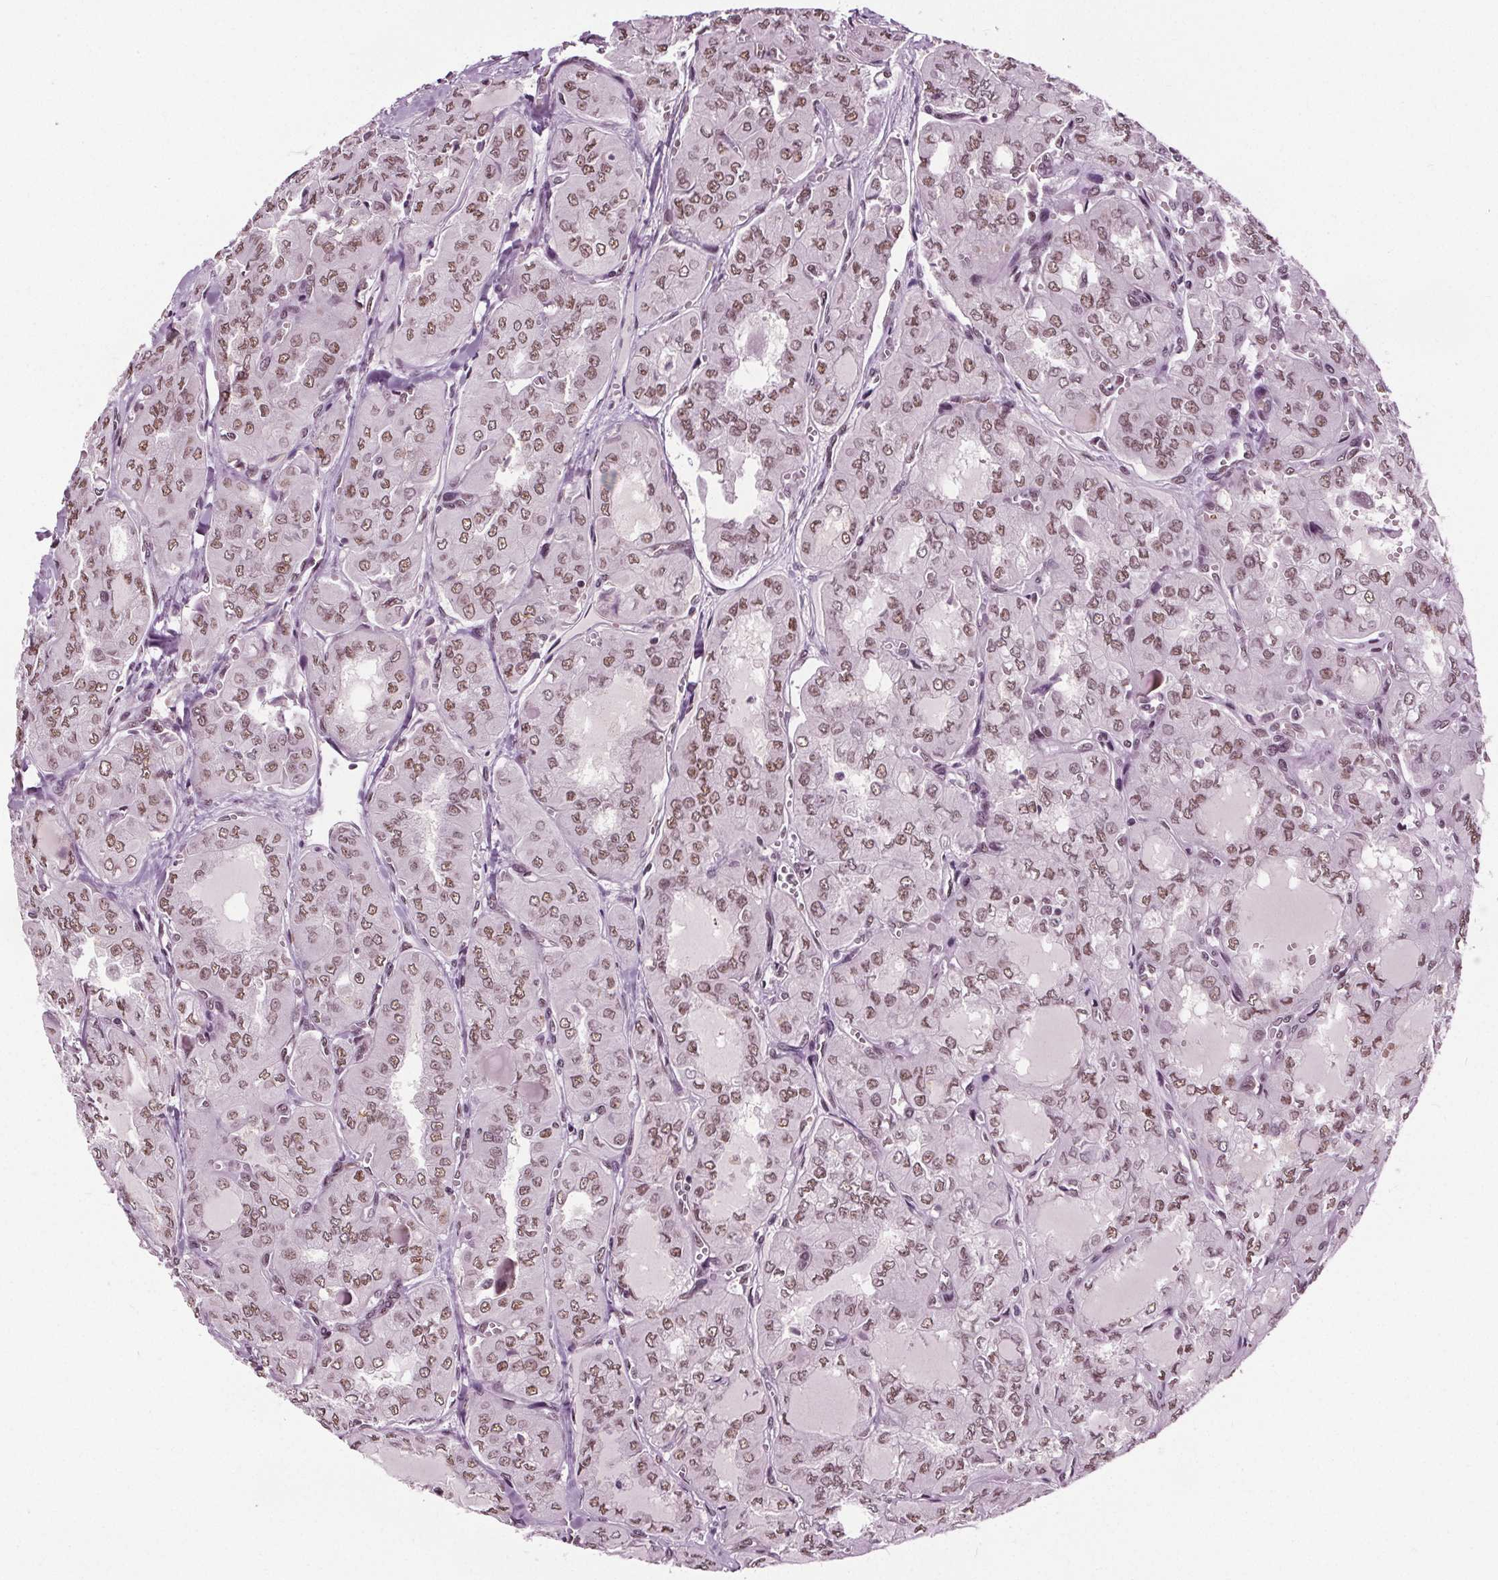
{"staining": {"intensity": "moderate", "quantity": ">75%", "location": "nuclear"}, "tissue": "thyroid cancer", "cell_type": "Tumor cells", "image_type": "cancer", "snomed": [{"axis": "morphology", "description": "Papillary adenocarcinoma, NOS"}, {"axis": "topography", "description": "Thyroid gland"}], "caption": "Papillary adenocarcinoma (thyroid) tissue demonstrates moderate nuclear expression in about >75% of tumor cells", "gene": "IWS1", "patient": {"sex": "male", "age": 20}}